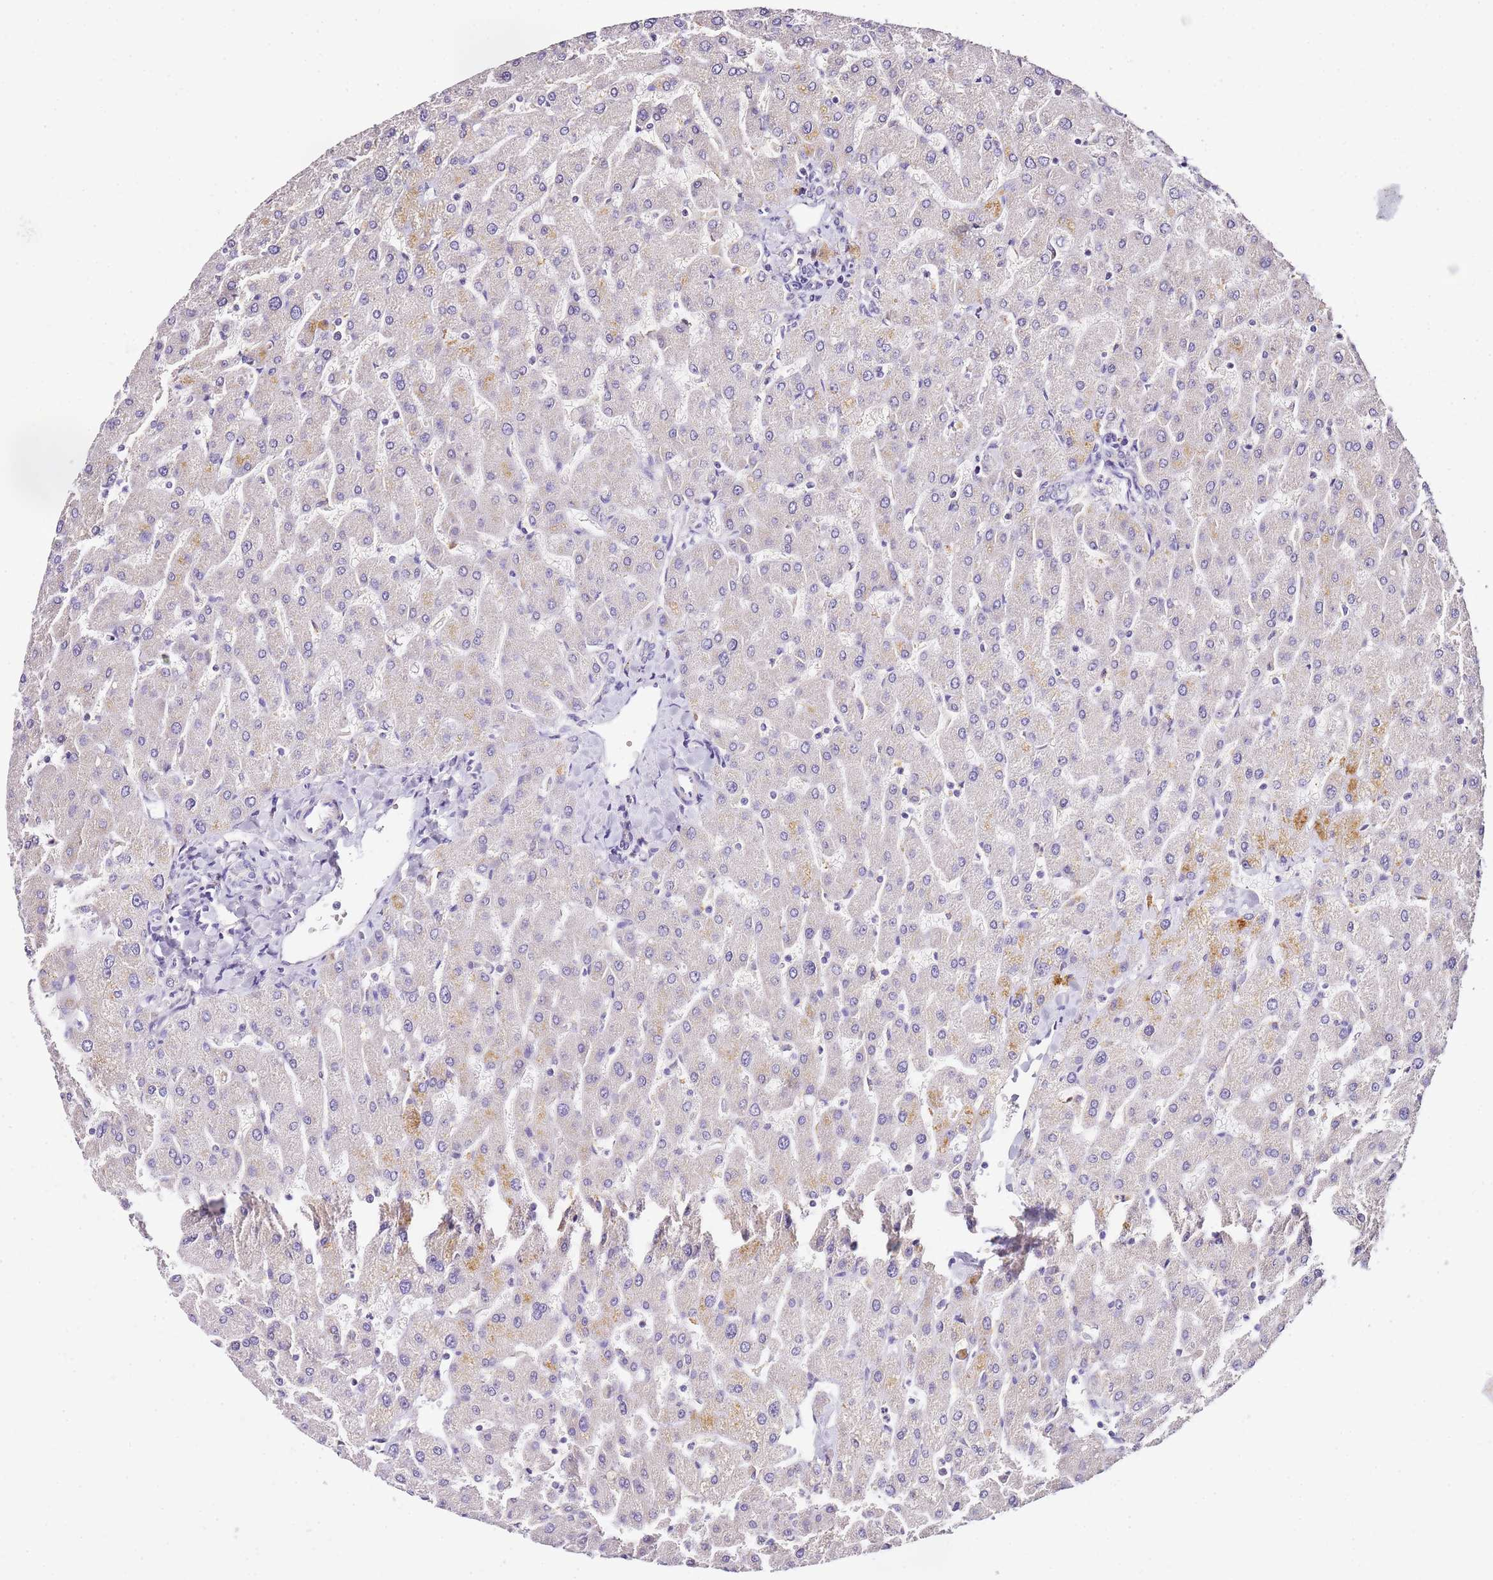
{"staining": {"intensity": "negative", "quantity": "none", "location": "none"}, "tissue": "liver", "cell_type": "Cholangiocytes", "image_type": "normal", "snomed": [{"axis": "morphology", "description": "Normal tissue, NOS"}, {"axis": "topography", "description": "Liver"}], "caption": "A high-resolution image shows IHC staining of benign liver, which reveals no significant staining in cholangiocytes. Brightfield microscopy of immunohistochemistry (IHC) stained with DAB (brown) and hematoxylin (blue), captured at high magnification.", "gene": "OR2B11", "patient": {"sex": "male", "age": 55}}